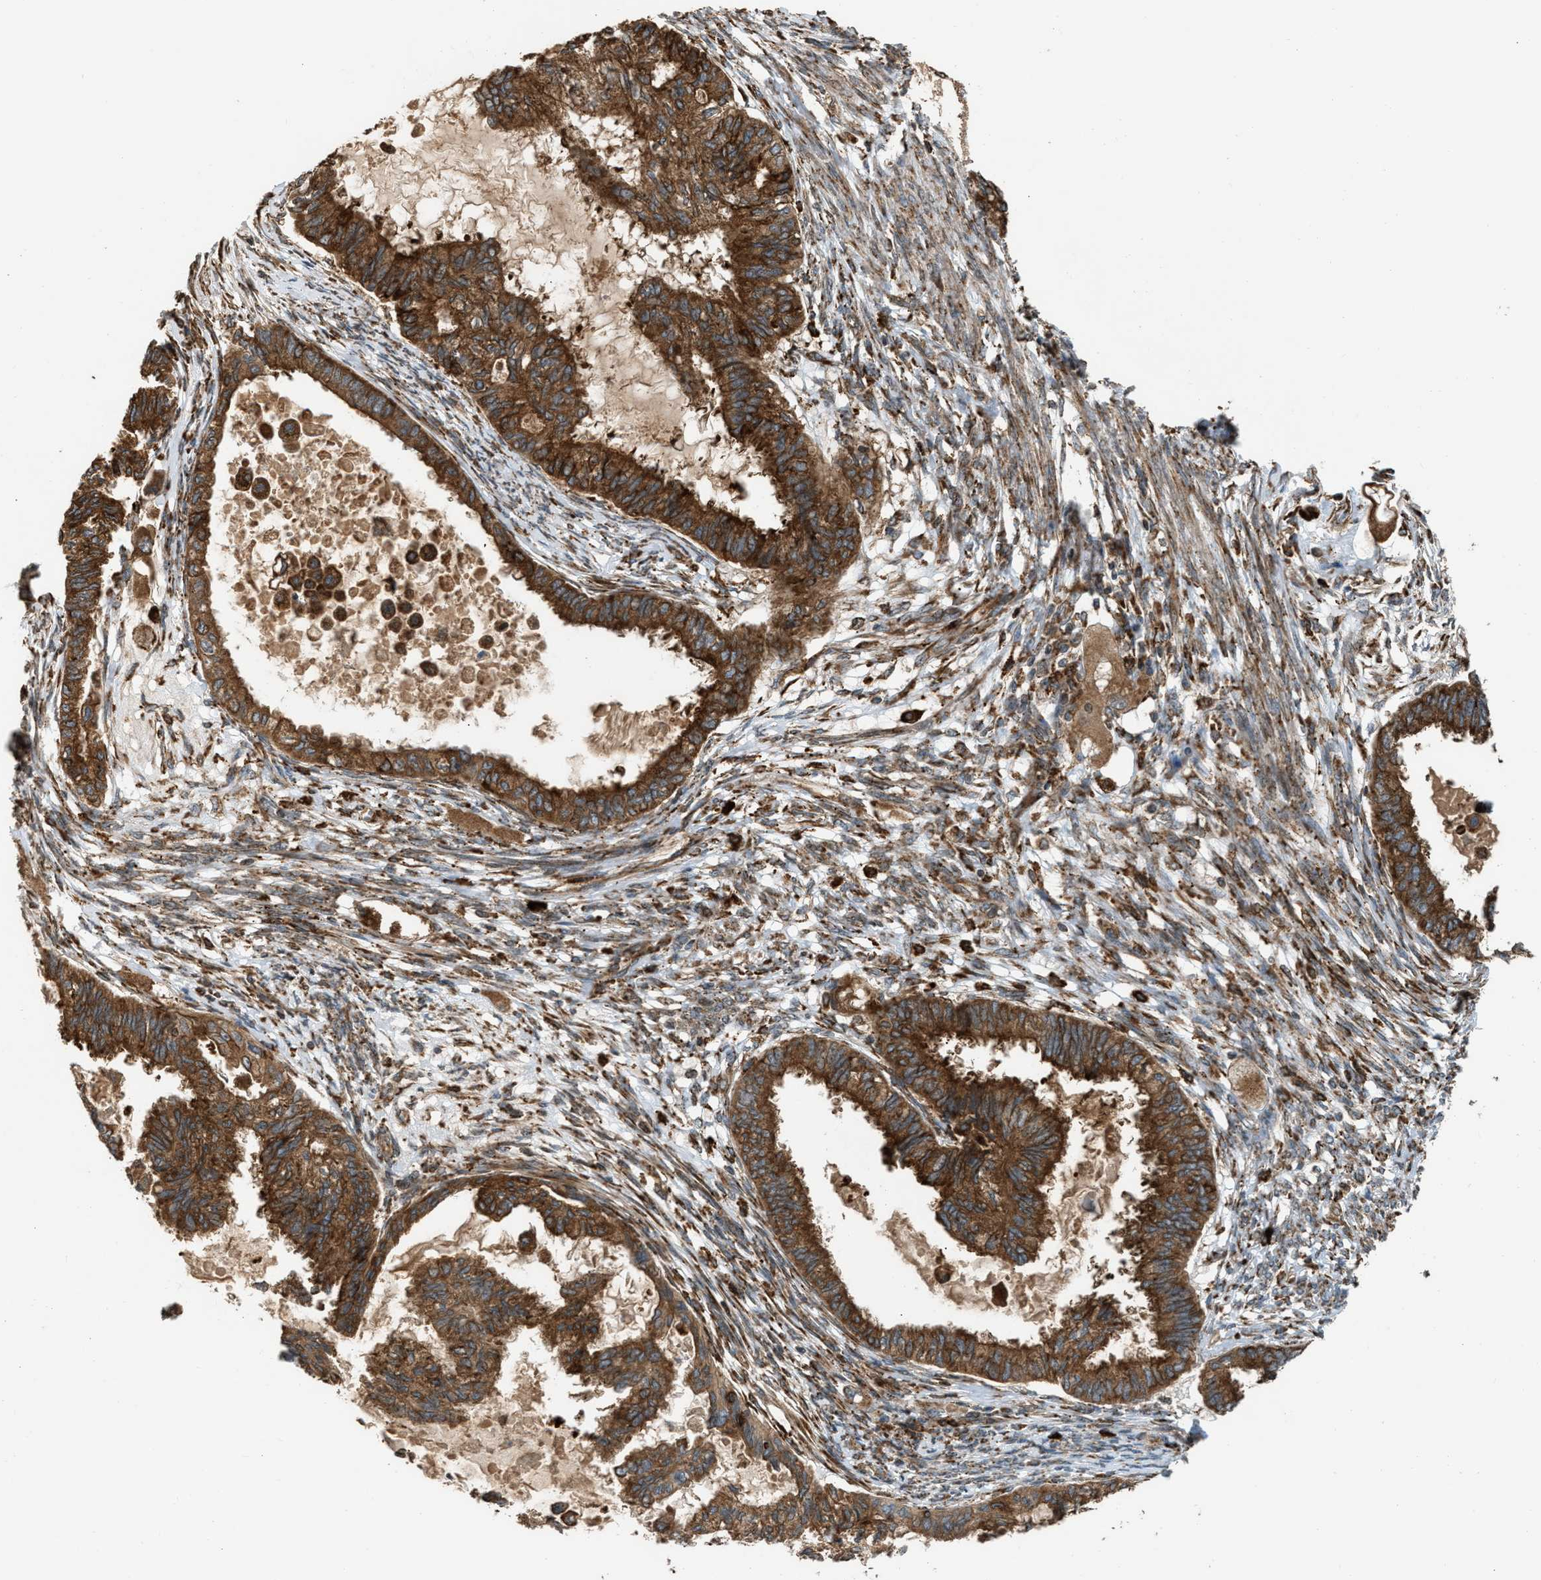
{"staining": {"intensity": "strong", "quantity": ">75%", "location": "cytoplasmic/membranous"}, "tissue": "cervical cancer", "cell_type": "Tumor cells", "image_type": "cancer", "snomed": [{"axis": "morphology", "description": "Normal tissue, NOS"}, {"axis": "morphology", "description": "Adenocarcinoma, NOS"}, {"axis": "topography", "description": "Cervix"}, {"axis": "topography", "description": "Endometrium"}], "caption": "The image reveals immunohistochemical staining of cervical adenocarcinoma. There is strong cytoplasmic/membranous positivity is seen in about >75% of tumor cells.", "gene": "BAIAP2L1", "patient": {"sex": "female", "age": 86}}